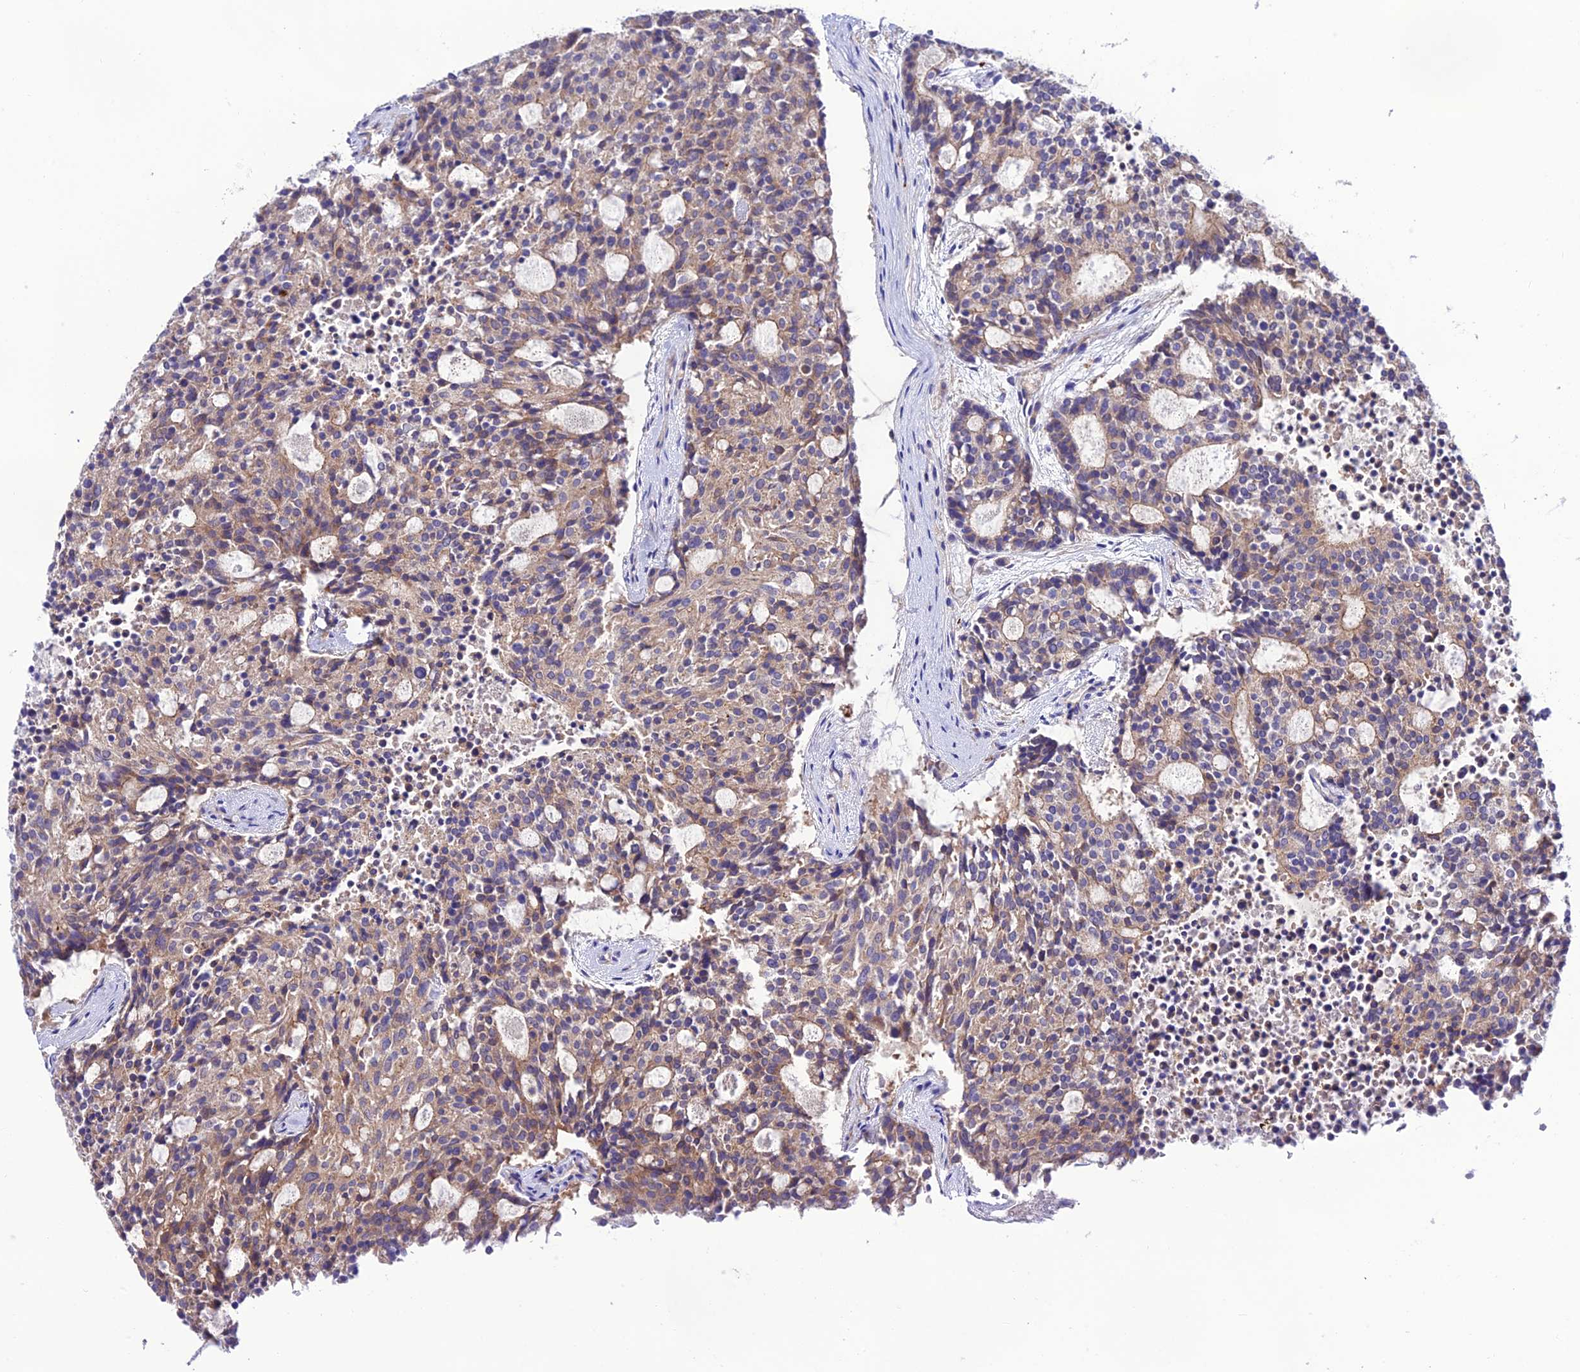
{"staining": {"intensity": "moderate", "quantity": "25%-75%", "location": "cytoplasmic/membranous"}, "tissue": "carcinoid", "cell_type": "Tumor cells", "image_type": "cancer", "snomed": [{"axis": "morphology", "description": "Carcinoid, malignant, NOS"}, {"axis": "topography", "description": "Pancreas"}], "caption": "This is a histology image of immunohistochemistry (IHC) staining of carcinoid, which shows moderate positivity in the cytoplasmic/membranous of tumor cells.", "gene": "LACTB2", "patient": {"sex": "female", "age": 54}}